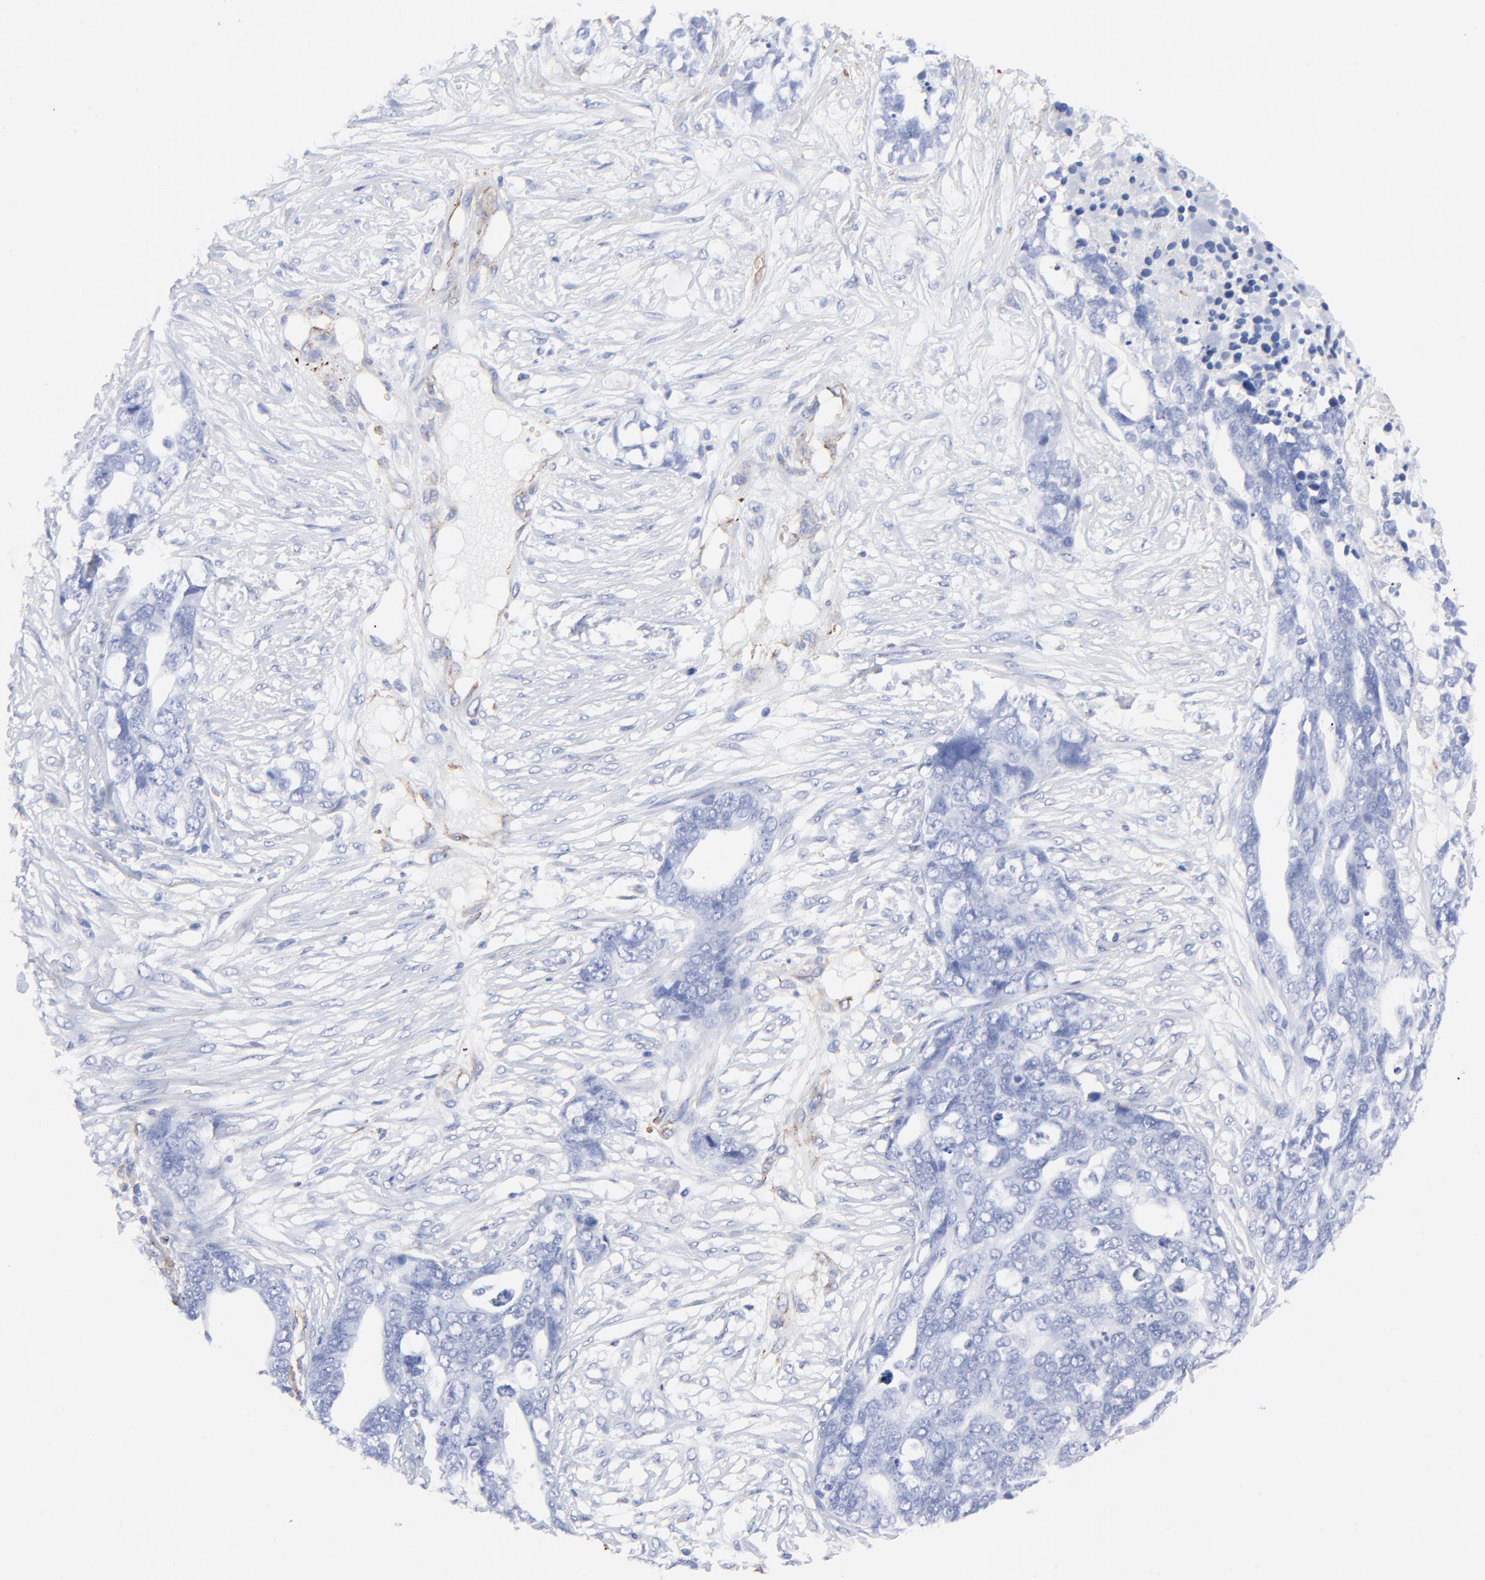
{"staining": {"intensity": "negative", "quantity": "none", "location": "none"}, "tissue": "ovarian cancer", "cell_type": "Tumor cells", "image_type": "cancer", "snomed": [{"axis": "morphology", "description": "Normal tissue, NOS"}, {"axis": "morphology", "description": "Cystadenocarcinoma, serous, NOS"}, {"axis": "topography", "description": "Fallopian tube"}, {"axis": "topography", "description": "Ovary"}], "caption": "Immunohistochemistry (IHC) of ovarian cancer demonstrates no expression in tumor cells. (DAB (3,3'-diaminobenzidine) IHC with hematoxylin counter stain).", "gene": "CAV1", "patient": {"sex": "female", "age": 56}}